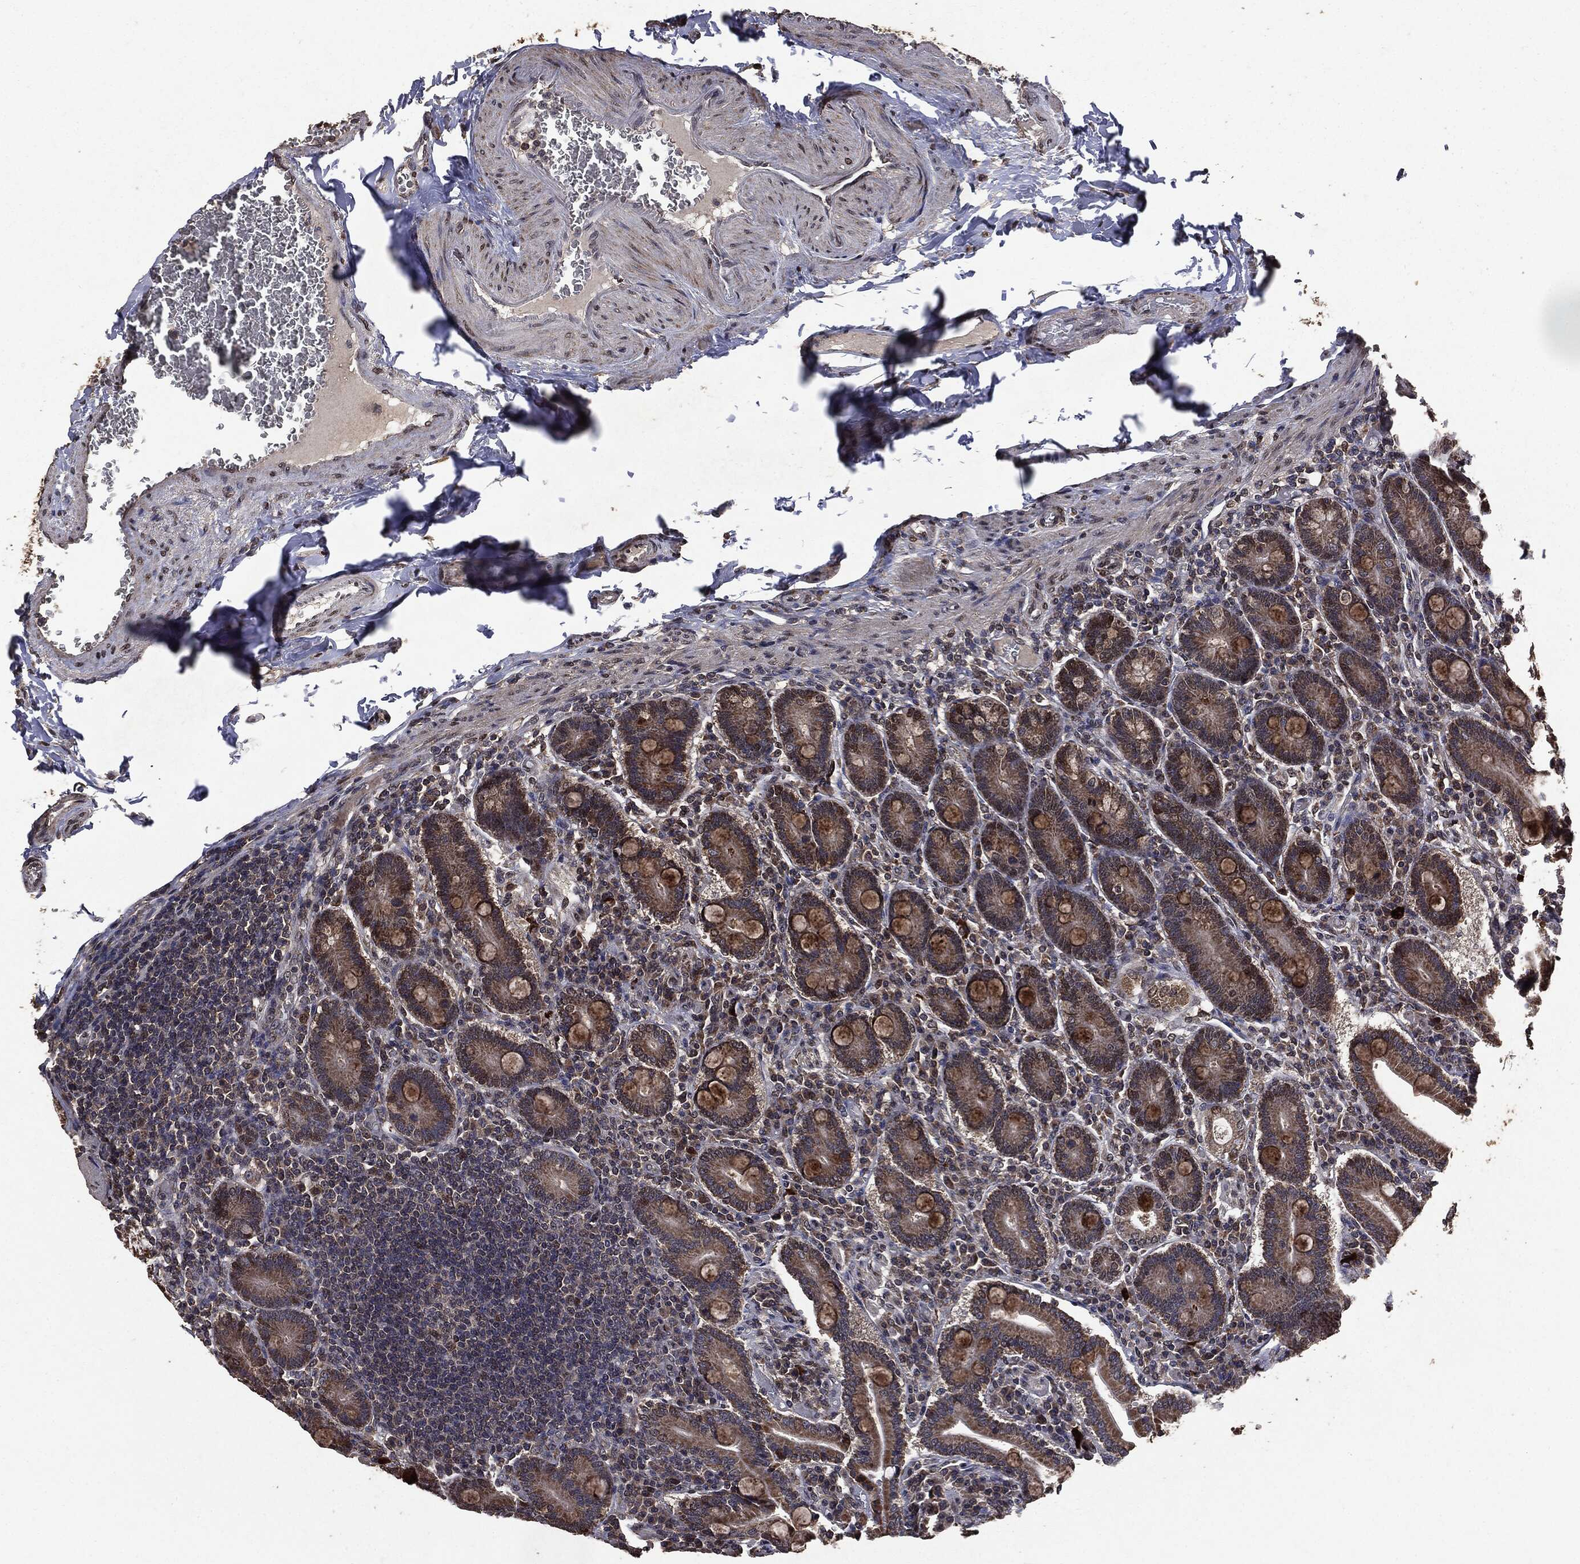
{"staining": {"intensity": "strong", "quantity": "25%-75%", "location": "cytoplasmic/membranous"}, "tissue": "duodenum", "cell_type": "Glandular cells", "image_type": "normal", "snomed": [{"axis": "morphology", "description": "Normal tissue, NOS"}, {"axis": "topography", "description": "Duodenum"}], "caption": "Protein analysis of normal duodenum demonstrates strong cytoplasmic/membranous positivity in about 25%-75% of glandular cells.", "gene": "PPP6R2", "patient": {"sex": "female", "age": 62}}